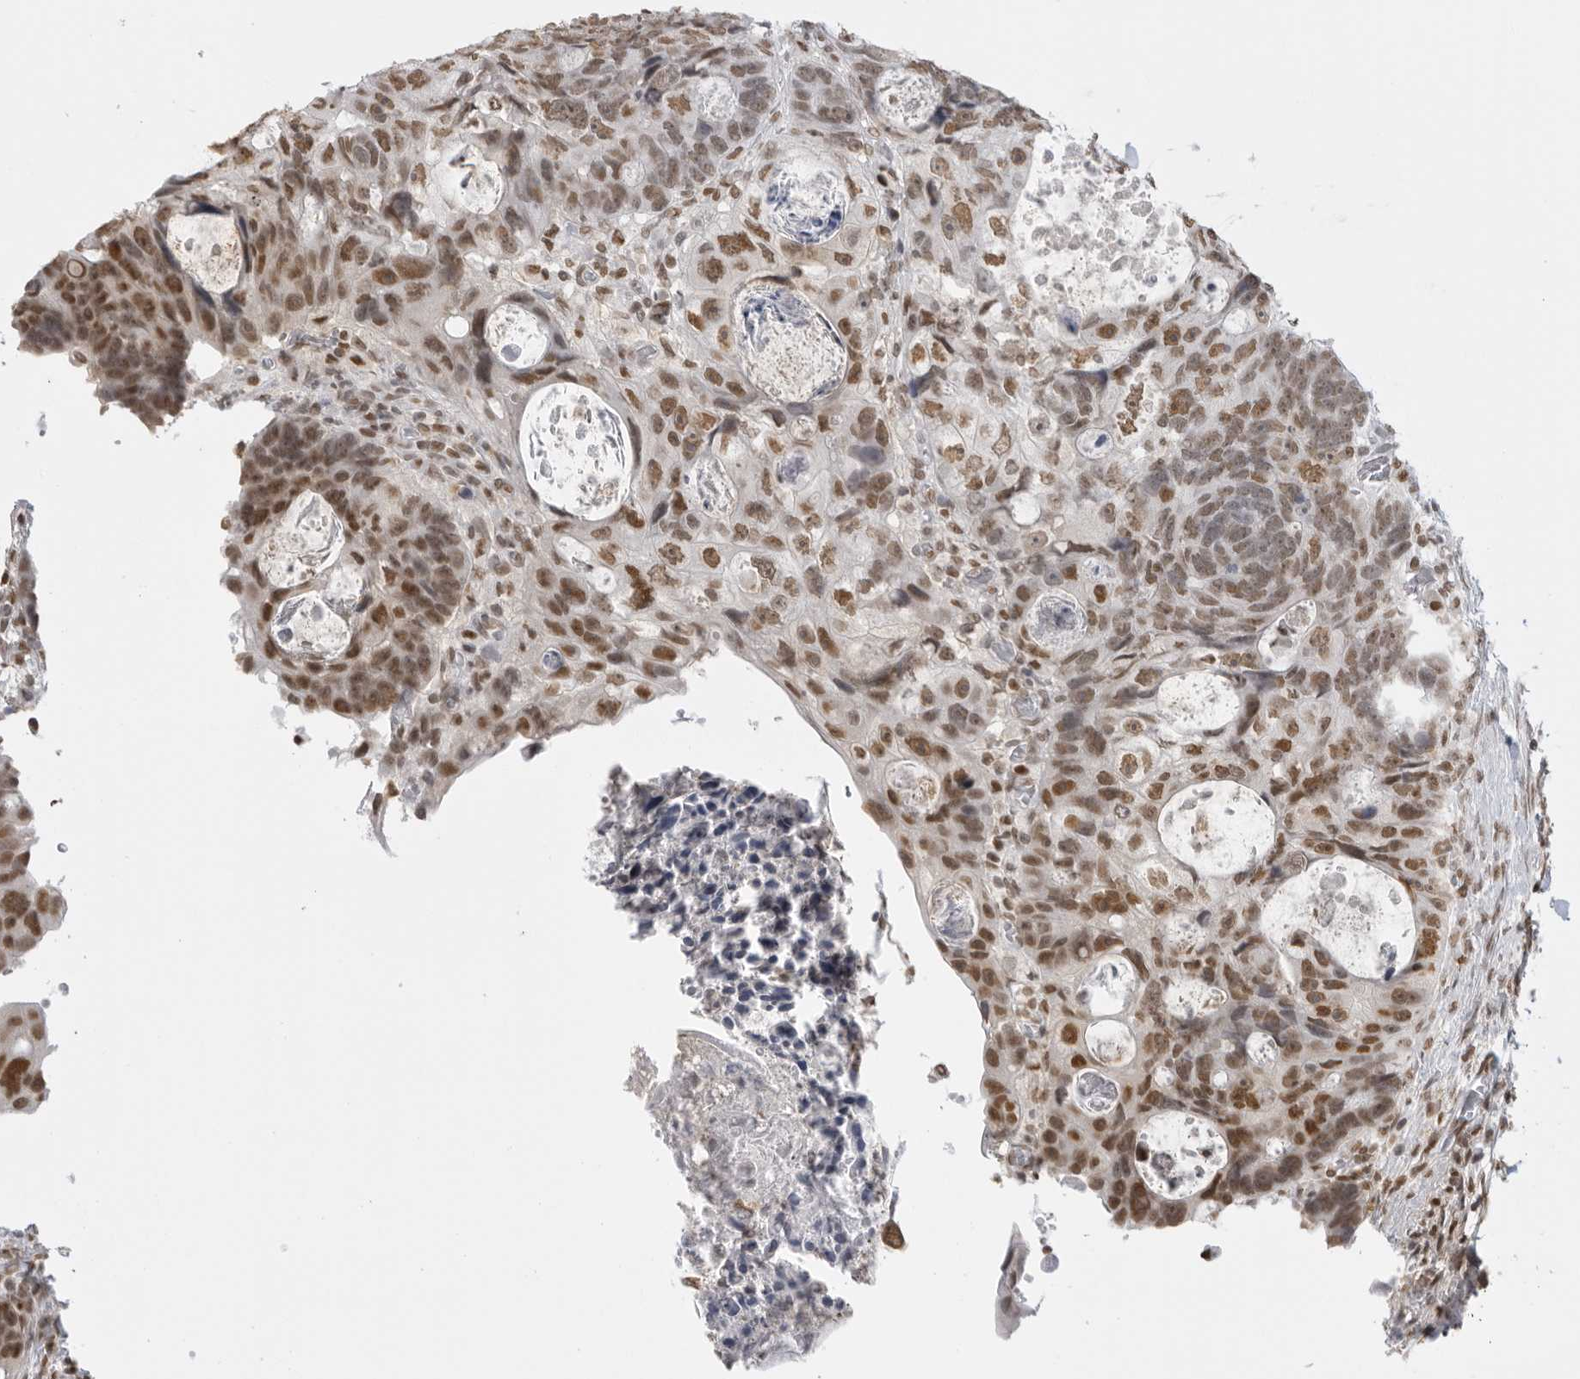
{"staining": {"intensity": "moderate", "quantity": ">75%", "location": "nuclear"}, "tissue": "colorectal cancer", "cell_type": "Tumor cells", "image_type": "cancer", "snomed": [{"axis": "morphology", "description": "Adenocarcinoma, NOS"}, {"axis": "topography", "description": "Rectum"}], "caption": "An immunohistochemistry histopathology image of neoplastic tissue is shown. Protein staining in brown labels moderate nuclear positivity in colorectal cancer (adenocarcinoma) within tumor cells. (DAB = brown stain, brightfield microscopy at high magnification).", "gene": "RPA2", "patient": {"sex": "male", "age": 59}}